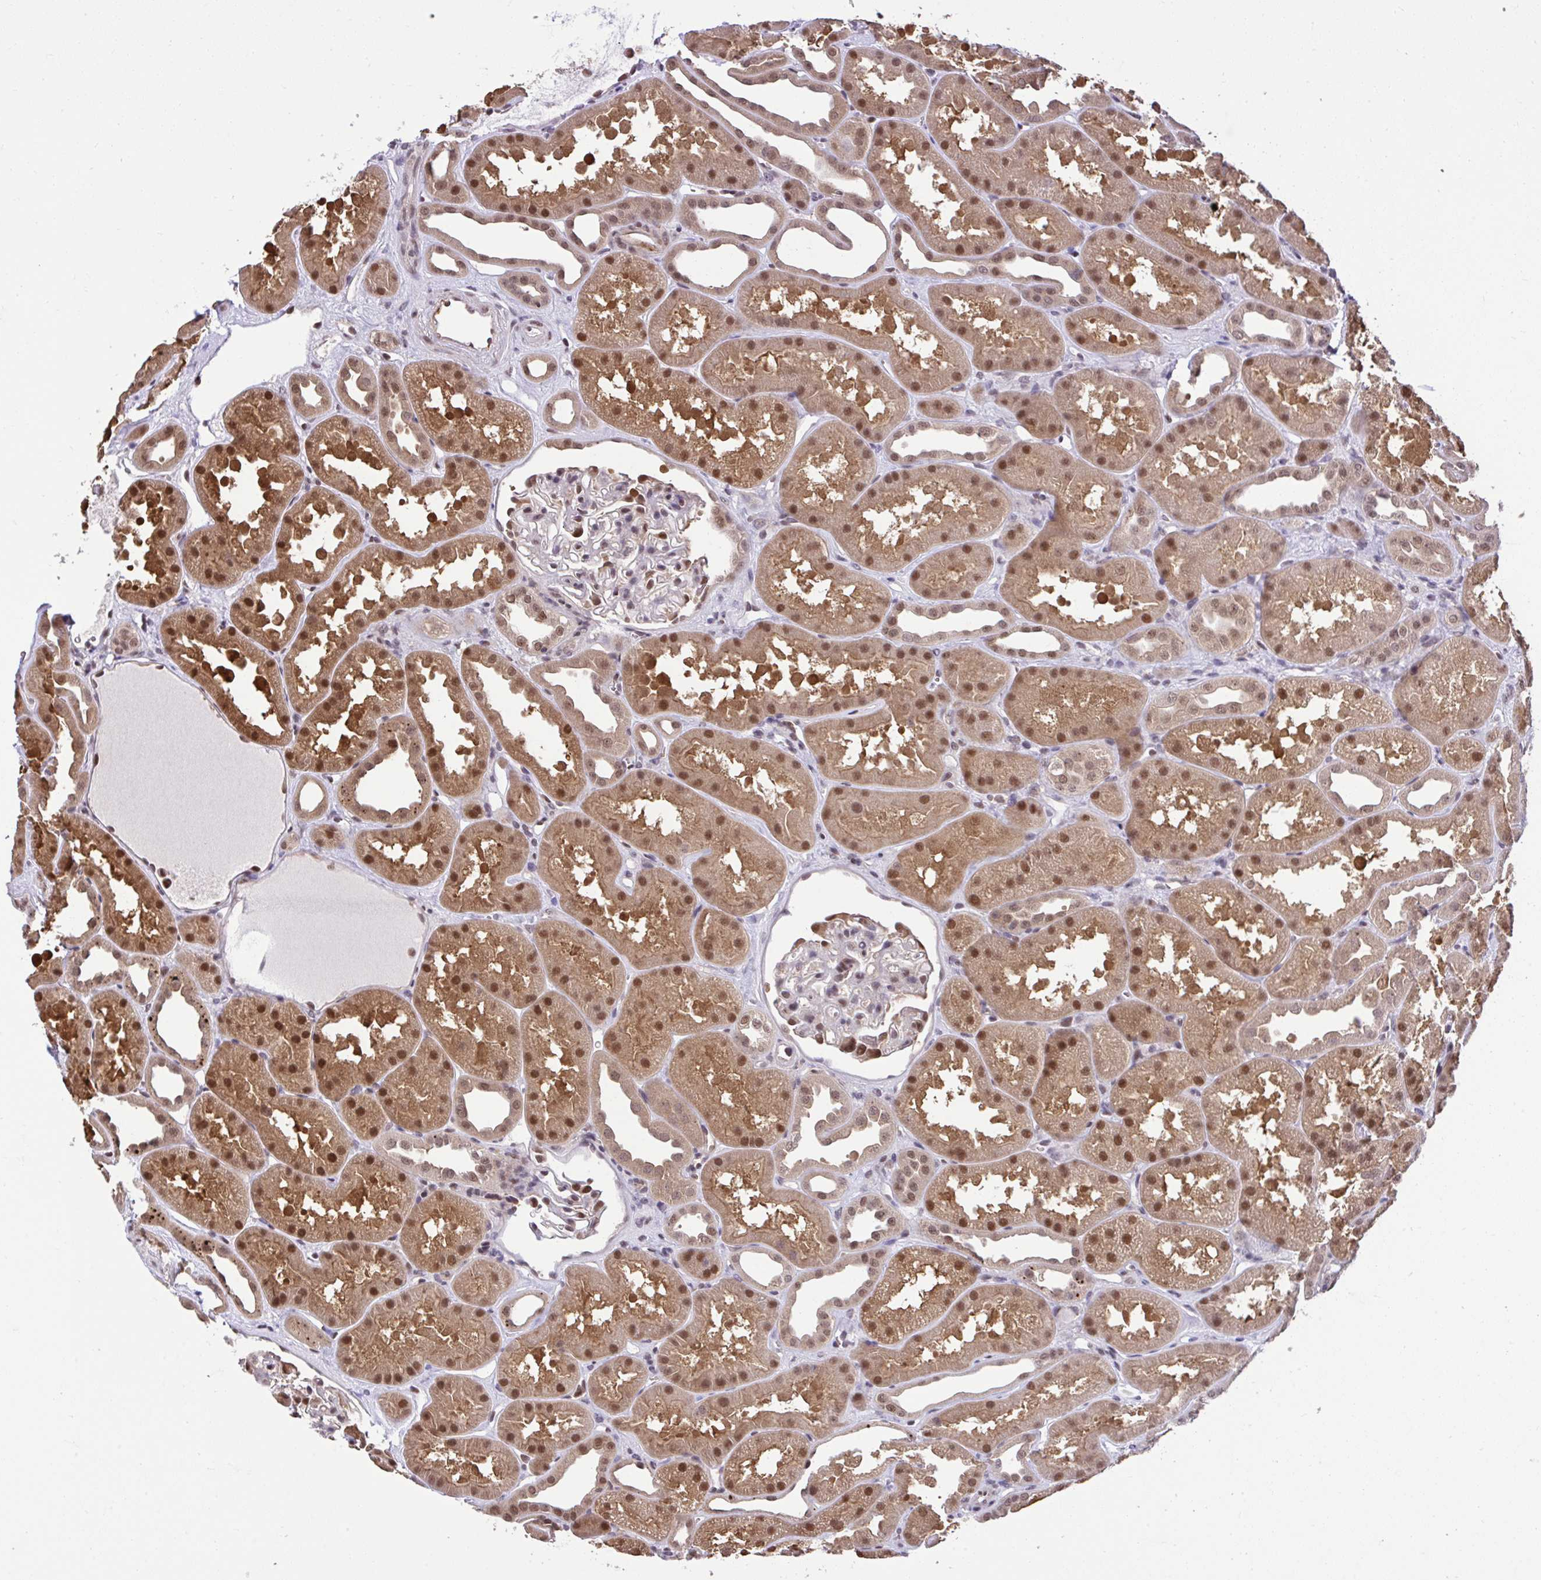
{"staining": {"intensity": "moderate", "quantity": "<25%", "location": "cytoplasmic/membranous,nuclear"}, "tissue": "kidney", "cell_type": "Cells in glomeruli", "image_type": "normal", "snomed": [{"axis": "morphology", "description": "Normal tissue, NOS"}, {"axis": "topography", "description": "Kidney"}], "caption": "Brown immunohistochemical staining in benign kidney reveals moderate cytoplasmic/membranous,nuclear expression in about <25% of cells in glomeruli.", "gene": "GLIS3", "patient": {"sex": "male", "age": 61}}